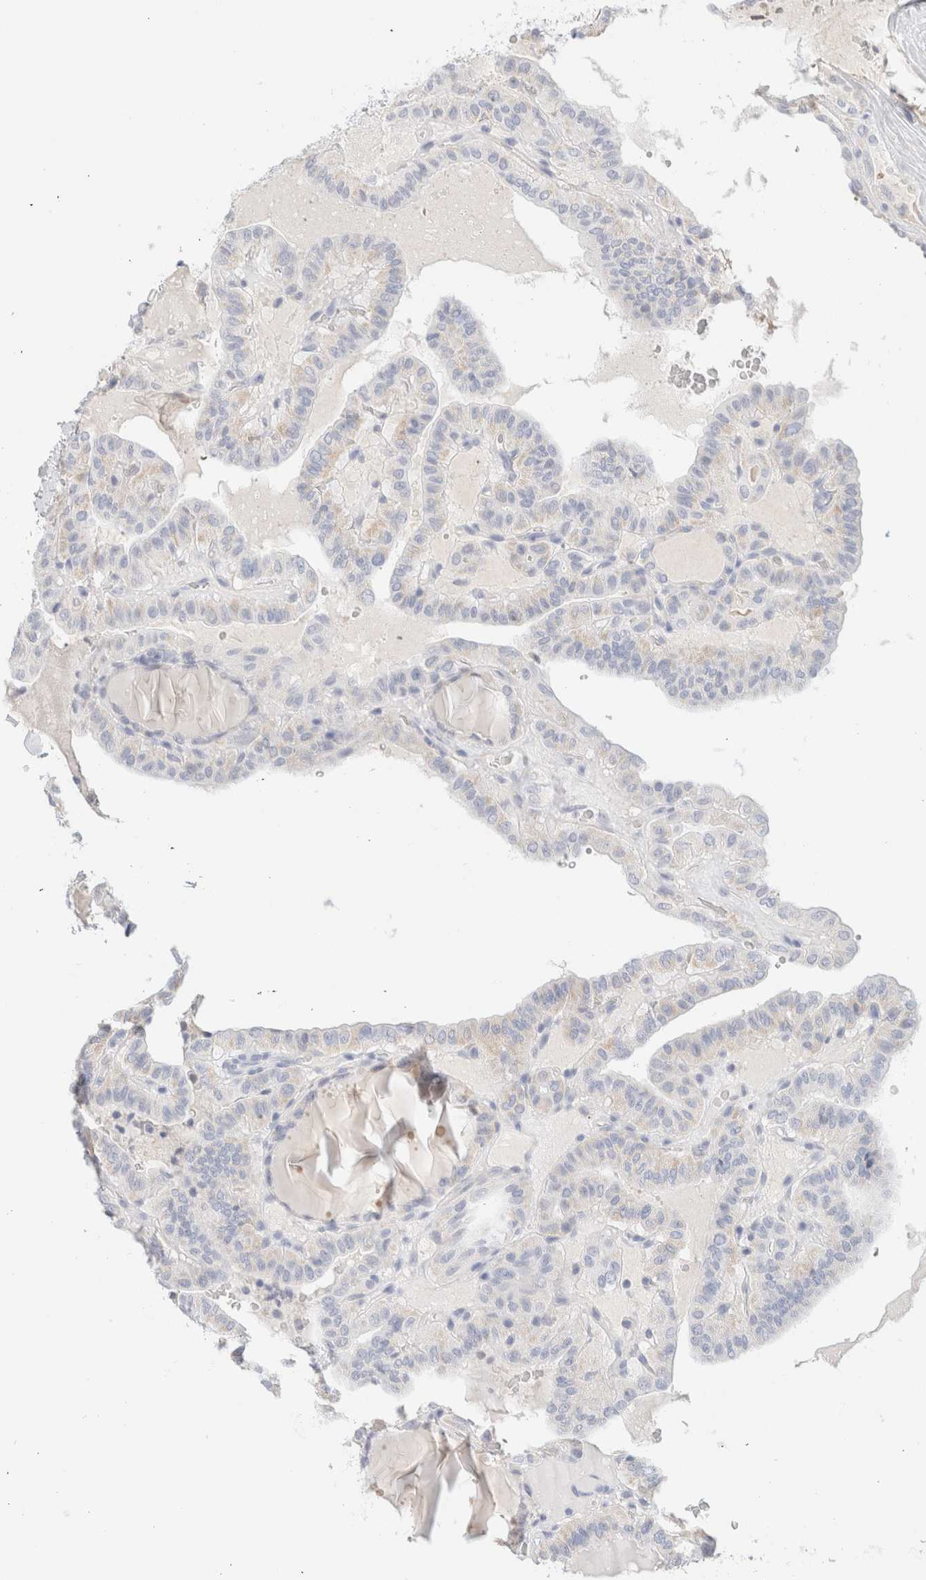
{"staining": {"intensity": "negative", "quantity": "none", "location": "none"}, "tissue": "thyroid cancer", "cell_type": "Tumor cells", "image_type": "cancer", "snomed": [{"axis": "morphology", "description": "Papillary adenocarcinoma, NOS"}, {"axis": "topography", "description": "Thyroid gland"}], "caption": "Immunohistochemistry (IHC) micrograph of thyroid papillary adenocarcinoma stained for a protein (brown), which displays no positivity in tumor cells.", "gene": "HEXD", "patient": {"sex": "male", "age": 77}}